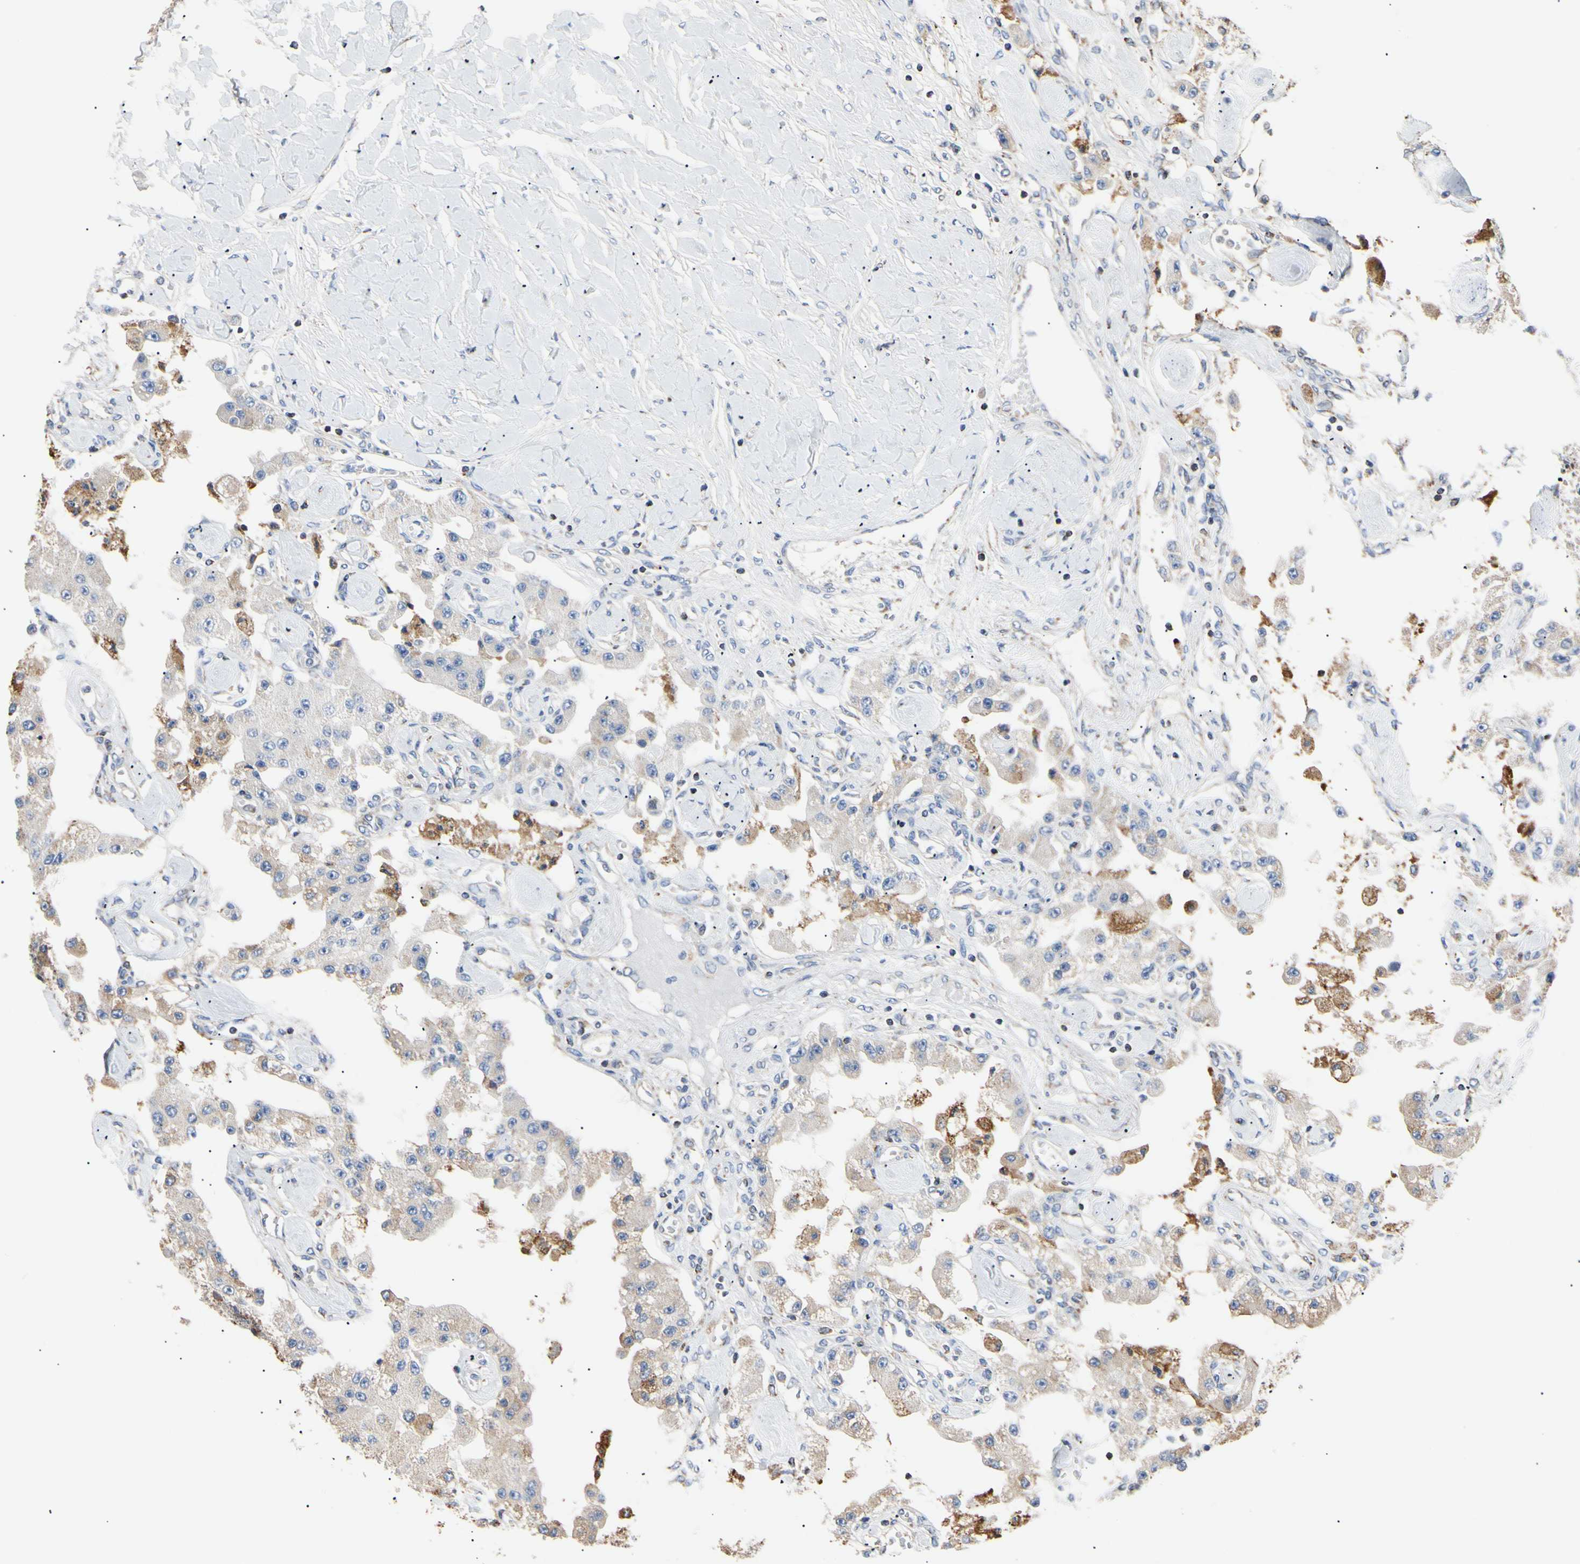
{"staining": {"intensity": "moderate", "quantity": ">75%", "location": "cytoplasmic/membranous"}, "tissue": "carcinoid", "cell_type": "Tumor cells", "image_type": "cancer", "snomed": [{"axis": "morphology", "description": "Carcinoid, malignant, NOS"}, {"axis": "topography", "description": "Pancreas"}], "caption": "Immunohistochemical staining of carcinoid displays medium levels of moderate cytoplasmic/membranous positivity in approximately >75% of tumor cells.", "gene": "PLGRKT", "patient": {"sex": "male", "age": 41}}